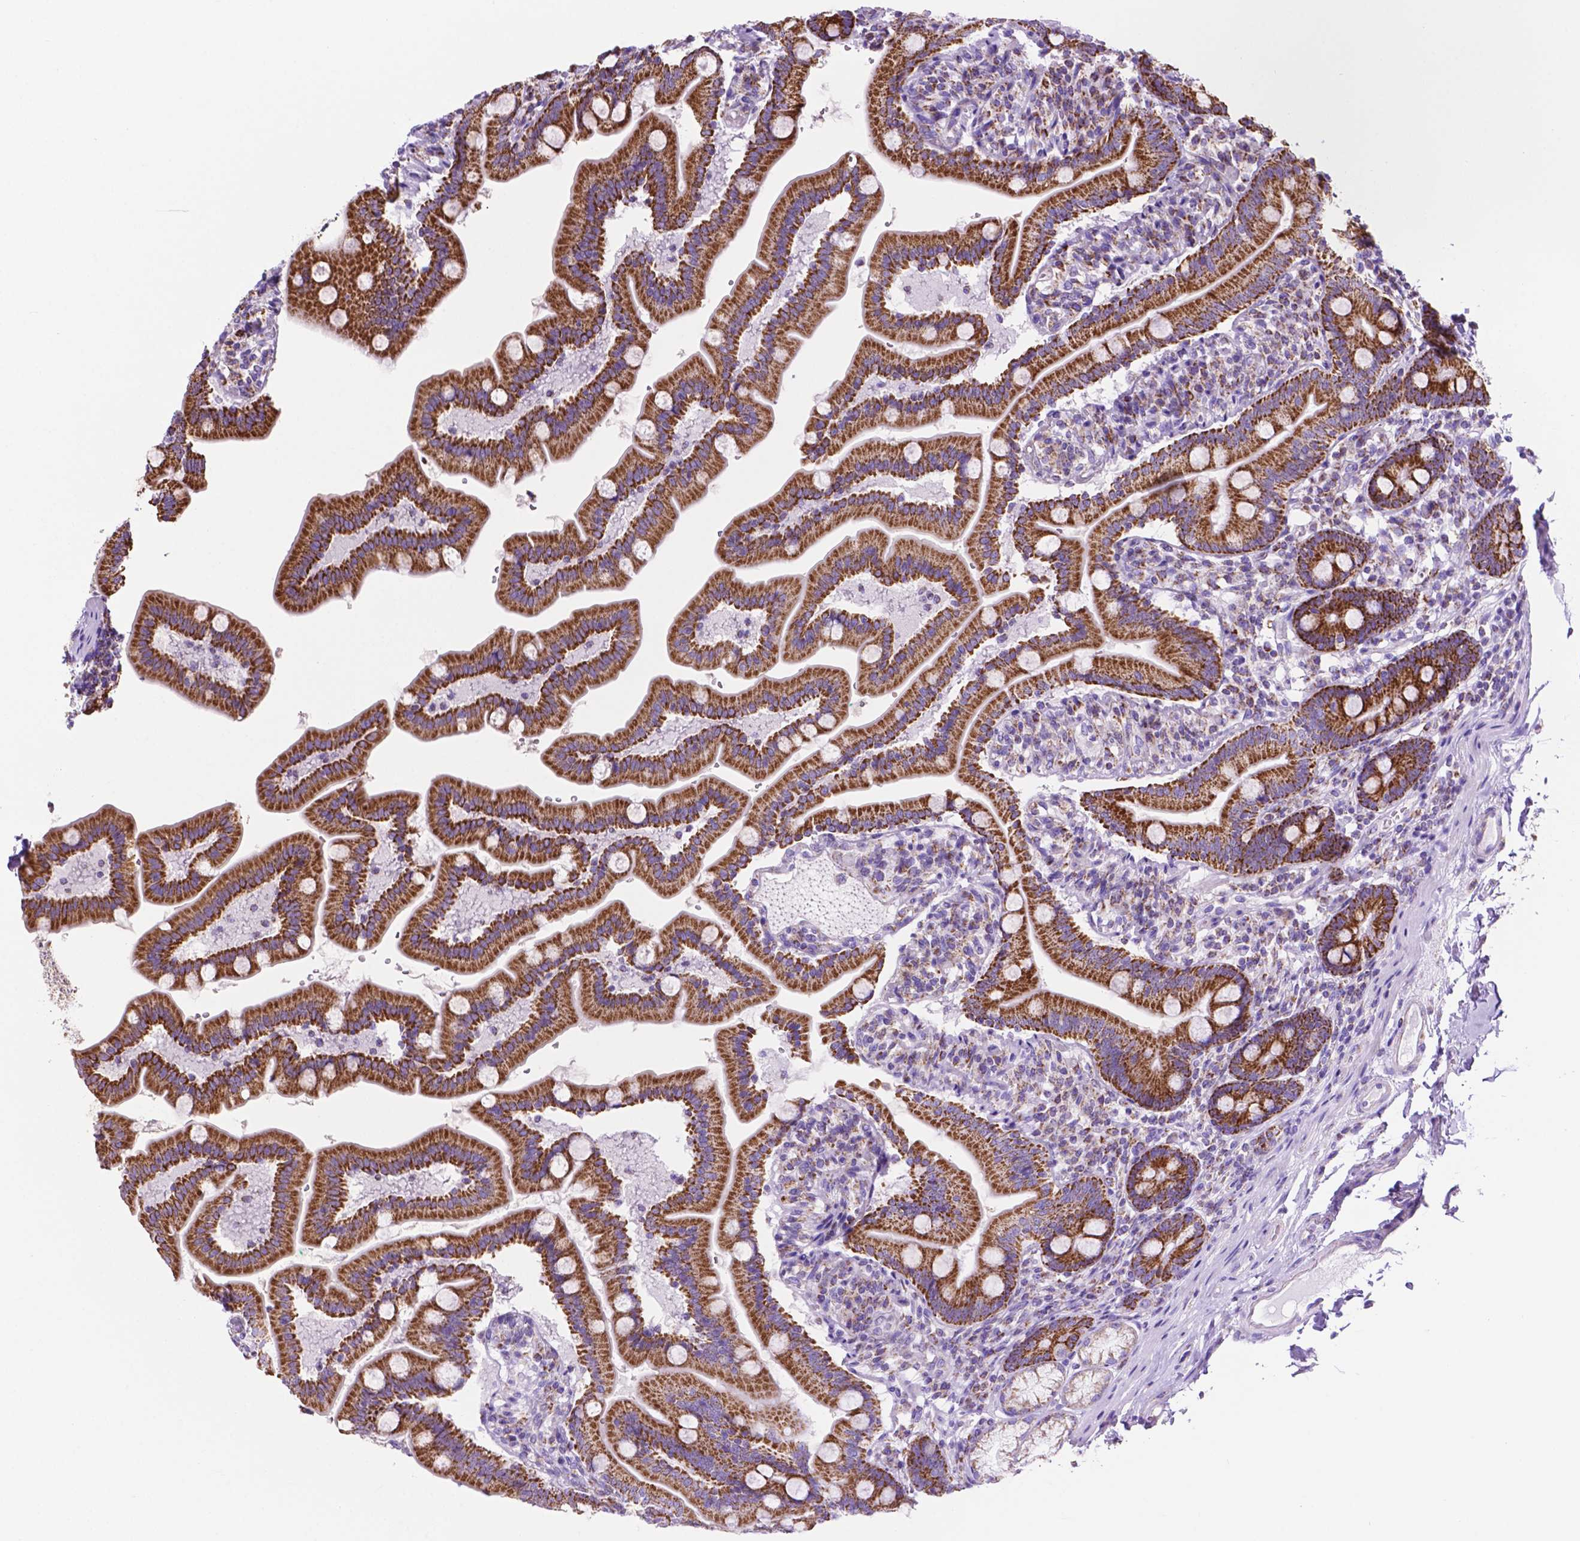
{"staining": {"intensity": "strong", "quantity": ">75%", "location": "cytoplasmic/membranous"}, "tissue": "duodenum", "cell_type": "Glandular cells", "image_type": "normal", "snomed": [{"axis": "morphology", "description": "Normal tissue, NOS"}, {"axis": "topography", "description": "Duodenum"}], "caption": "Immunohistochemical staining of unremarkable duodenum displays >75% levels of strong cytoplasmic/membranous protein expression in about >75% of glandular cells. (DAB (3,3'-diaminobenzidine) IHC, brown staining for protein, blue staining for nuclei).", "gene": "GDPD5", "patient": {"sex": "female", "age": 67}}